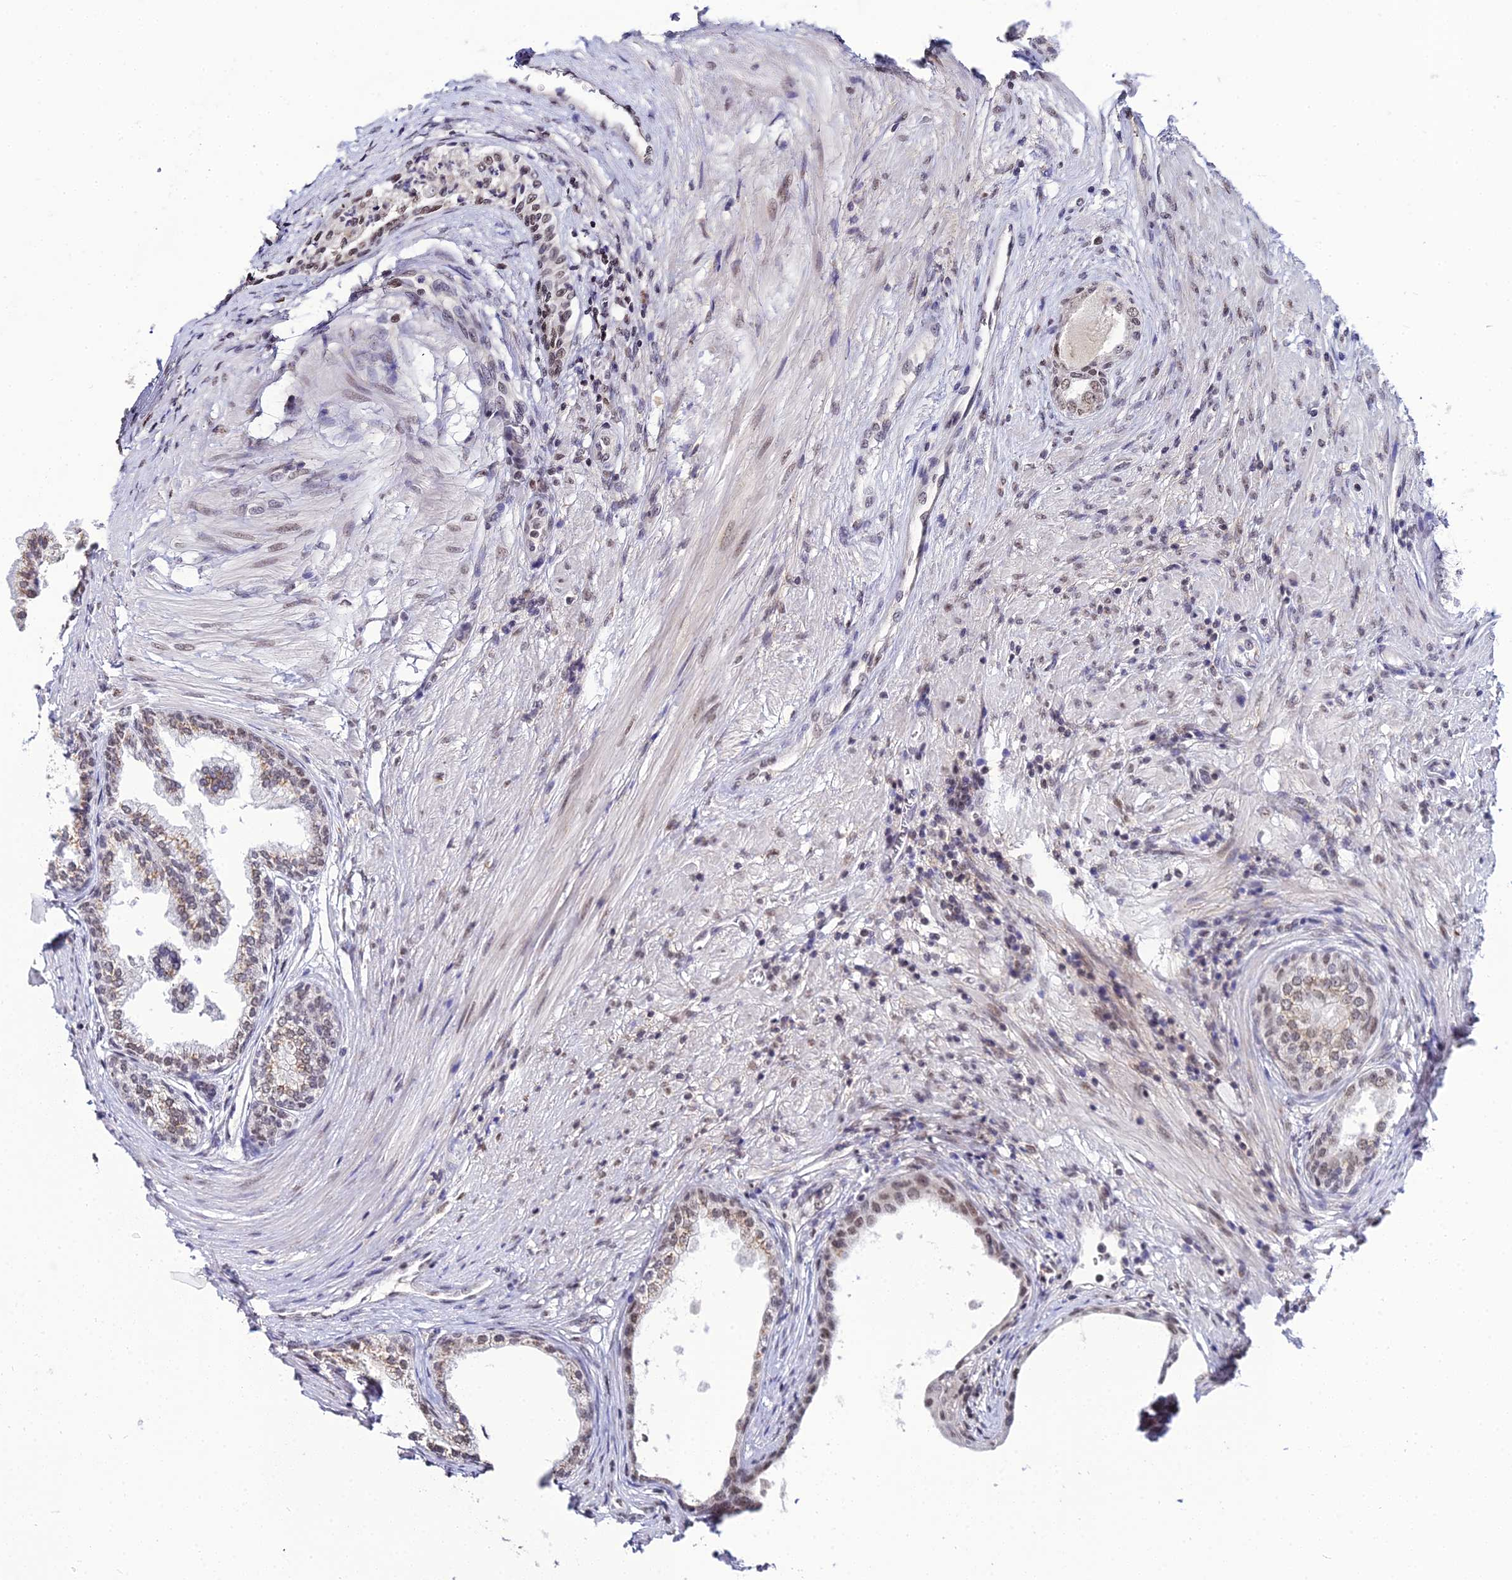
{"staining": {"intensity": "moderate", "quantity": ">75%", "location": "cytoplasmic/membranous,nuclear"}, "tissue": "prostate", "cell_type": "Glandular cells", "image_type": "normal", "snomed": [{"axis": "morphology", "description": "Normal tissue, NOS"}, {"axis": "topography", "description": "Prostate"}], "caption": "Approximately >75% of glandular cells in benign prostate exhibit moderate cytoplasmic/membranous,nuclear protein staining as visualized by brown immunohistochemical staining.", "gene": "EXOSC3", "patient": {"sex": "male", "age": 76}}